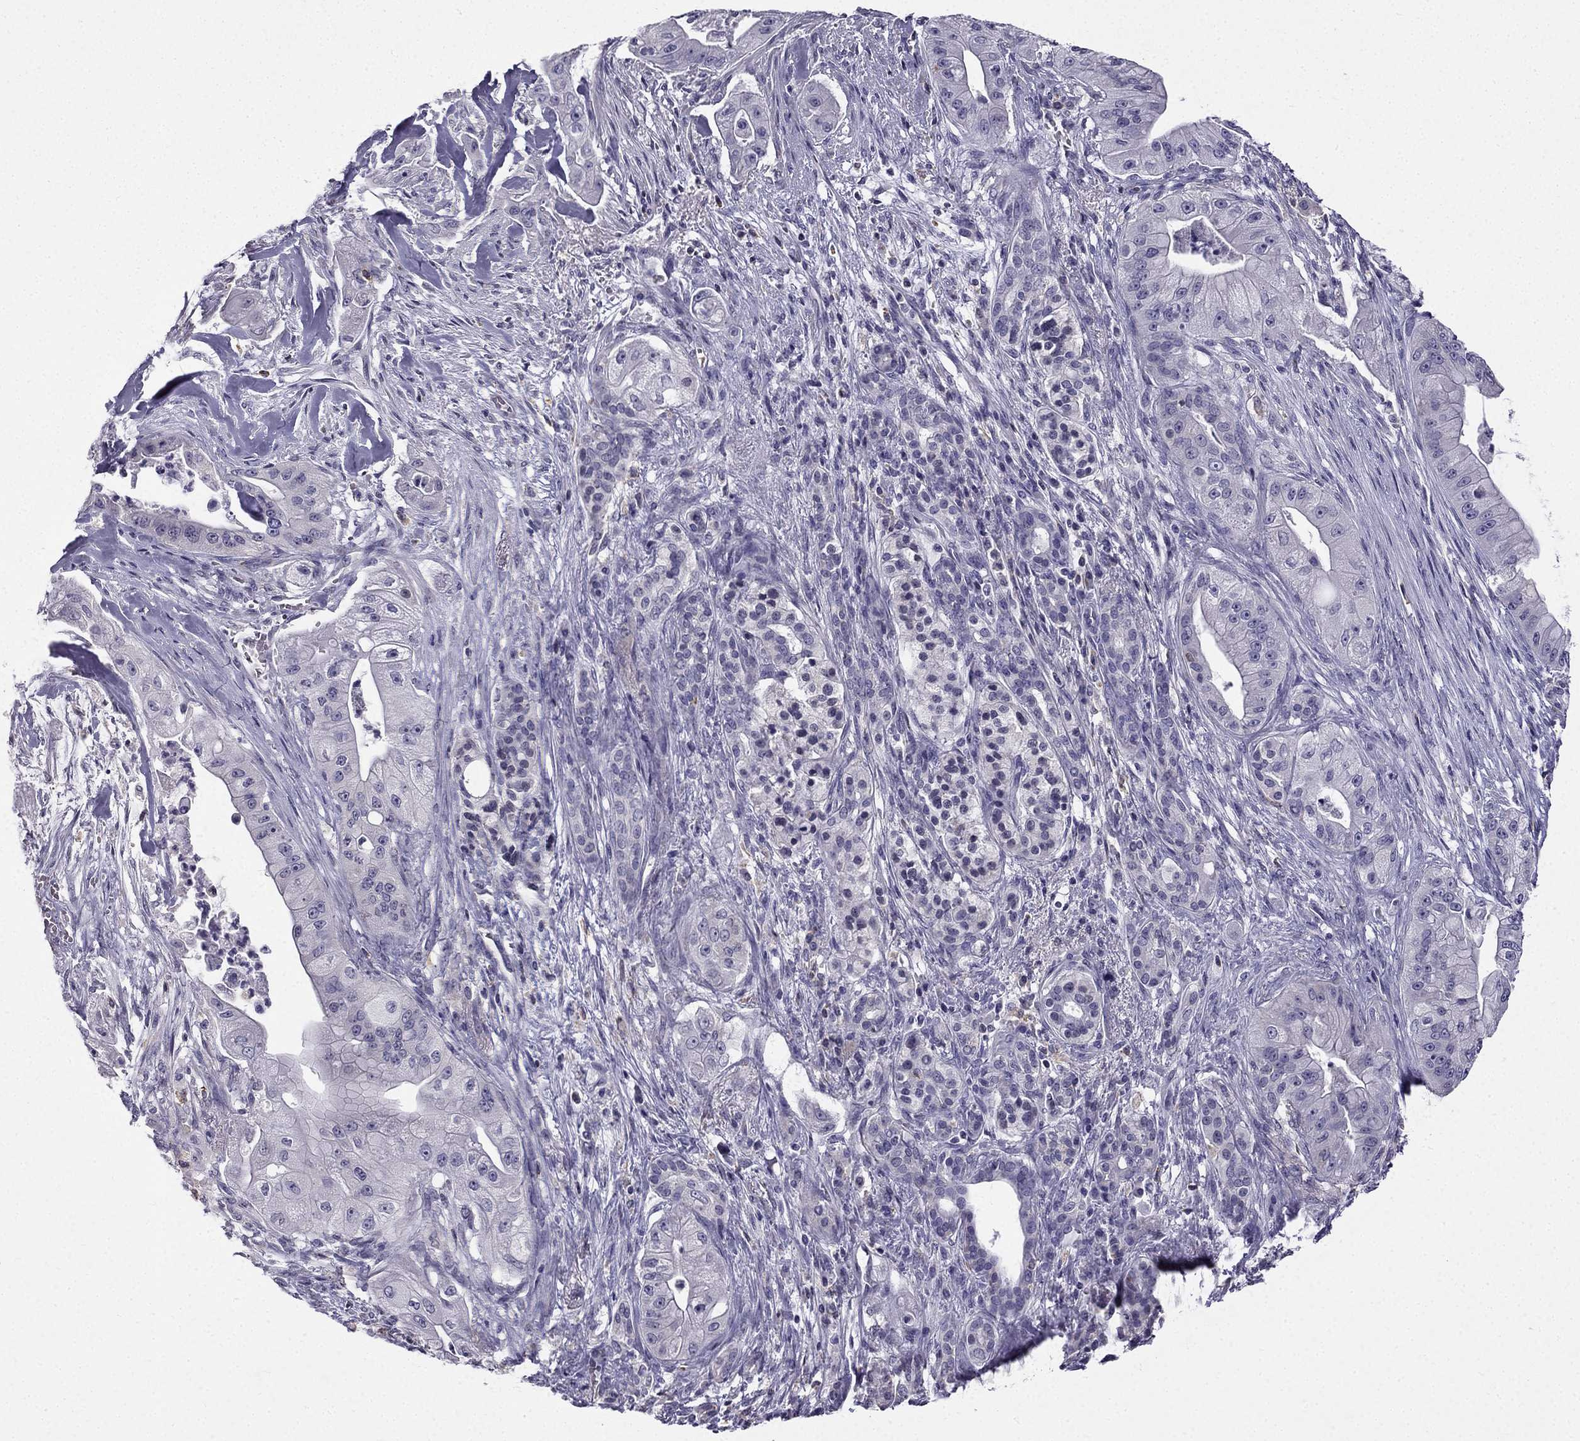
{"staining": {"intensity": "negative", "quantity": "none", "location": "none"}, "tissue": "pancreatic cancer", "cell_type": "Tumor cells", "image_type": "cancer", "snomed": [{"axis": "morphology", "description": "Normal tissue, NOS"}, {"axis": "morphology", "description": "Inflammation, NOS"}, {"axis": "morphology", "description": "Adenocarcinoma, NOS"}, {"axis": "topography", "description": "Pancreas"}], "caption": "This image is of pancreatic cancer (adenocarcinoma) stained with immunohistochemistry (IHC) to label a protein in brown with the nuclei are counter-stained blue. There is no staining in tumor cells.", "gene": "CCK", "patient": {"sex": "male", "age": 57}}